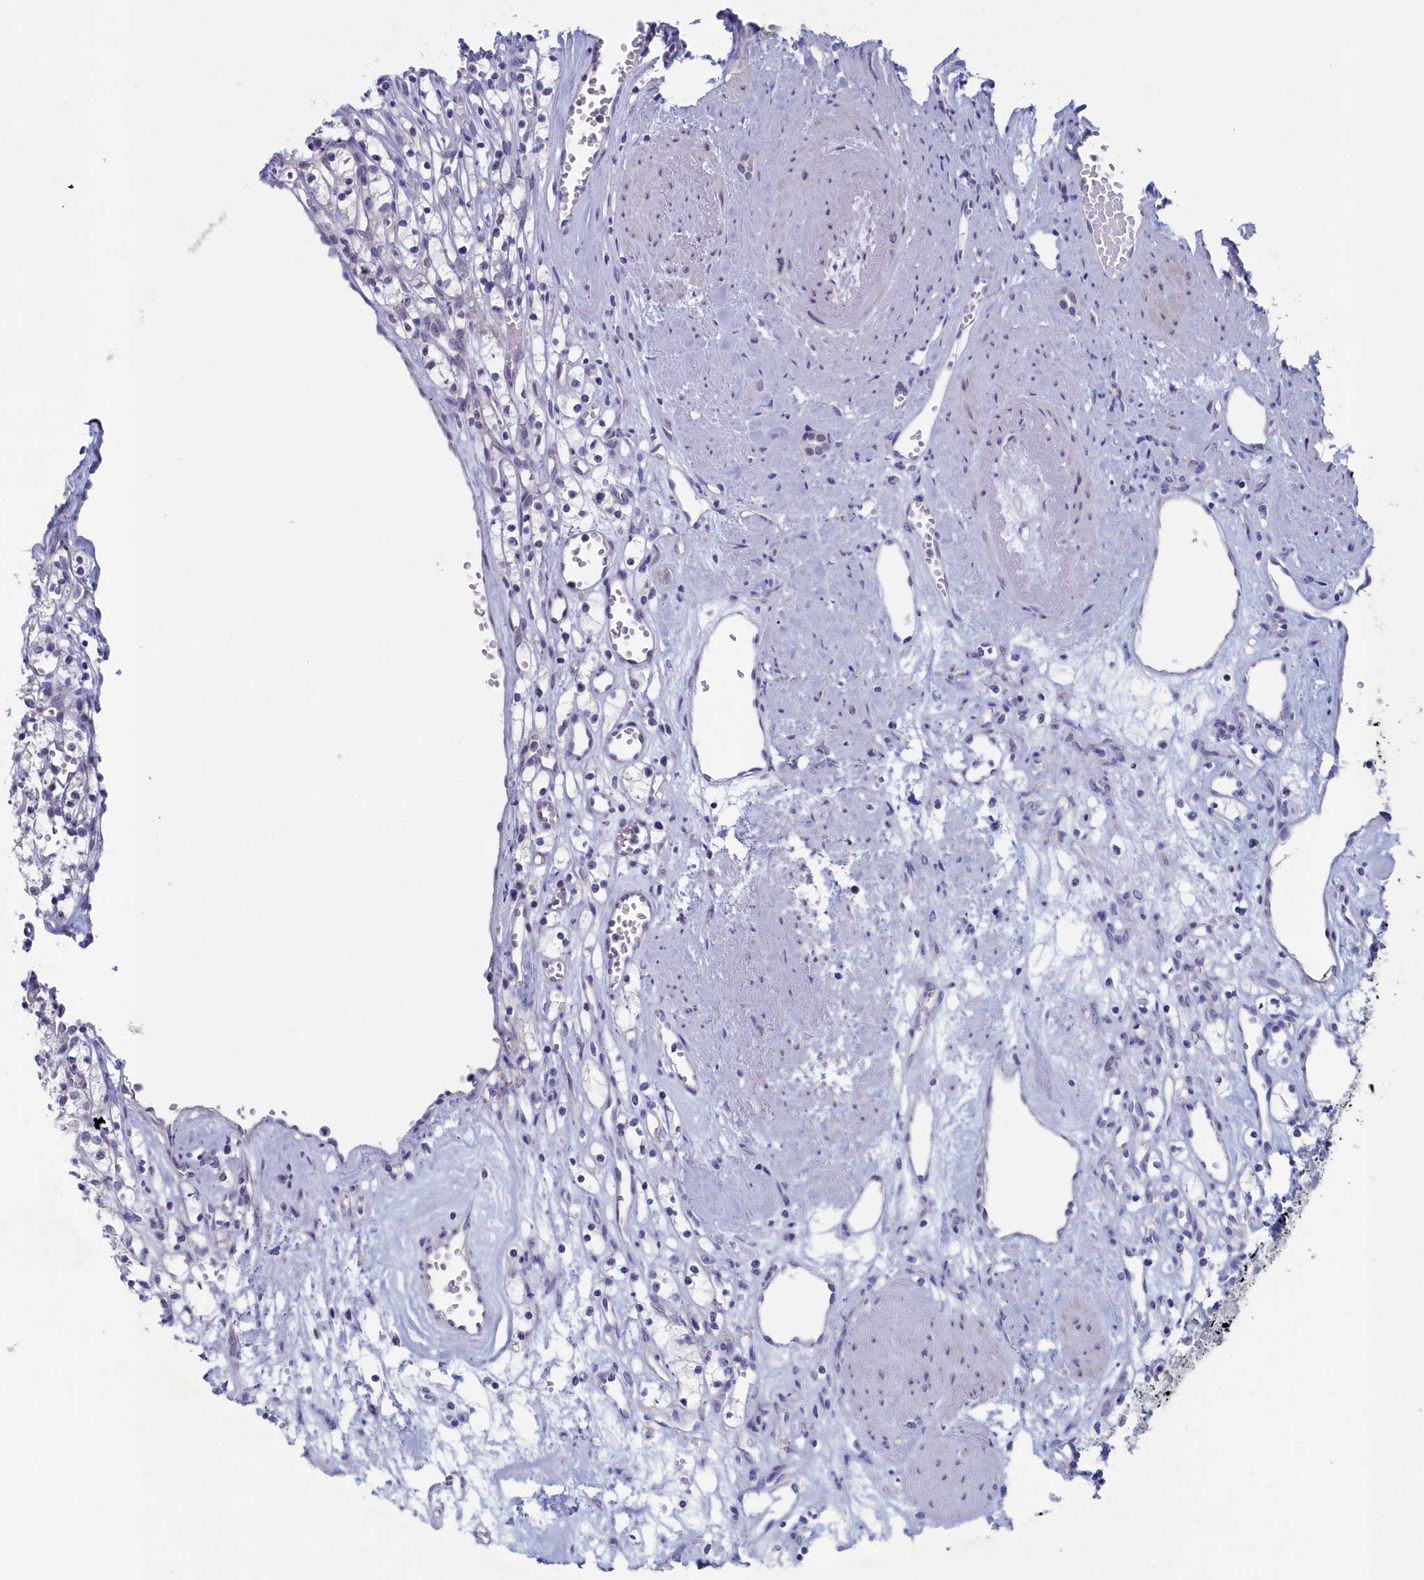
{"staining": {"intensity": "negative", "quantity": "none", "location": "none"}, "tissue": "renal cancer", "cell_type": "Tumor cells", "image_type": "cancer", "snomed": [{"axis": "morphology", "description": "Adenocarcinoma, NOS"}, {"axis": "topography", "description": "Kidney"}], "caption": "Tumor cells are negative for brown protein staining in renal cancer (adenocarcinoma).", "gene": "WDR76", "patient": {"sex": "female", "age": 59}}